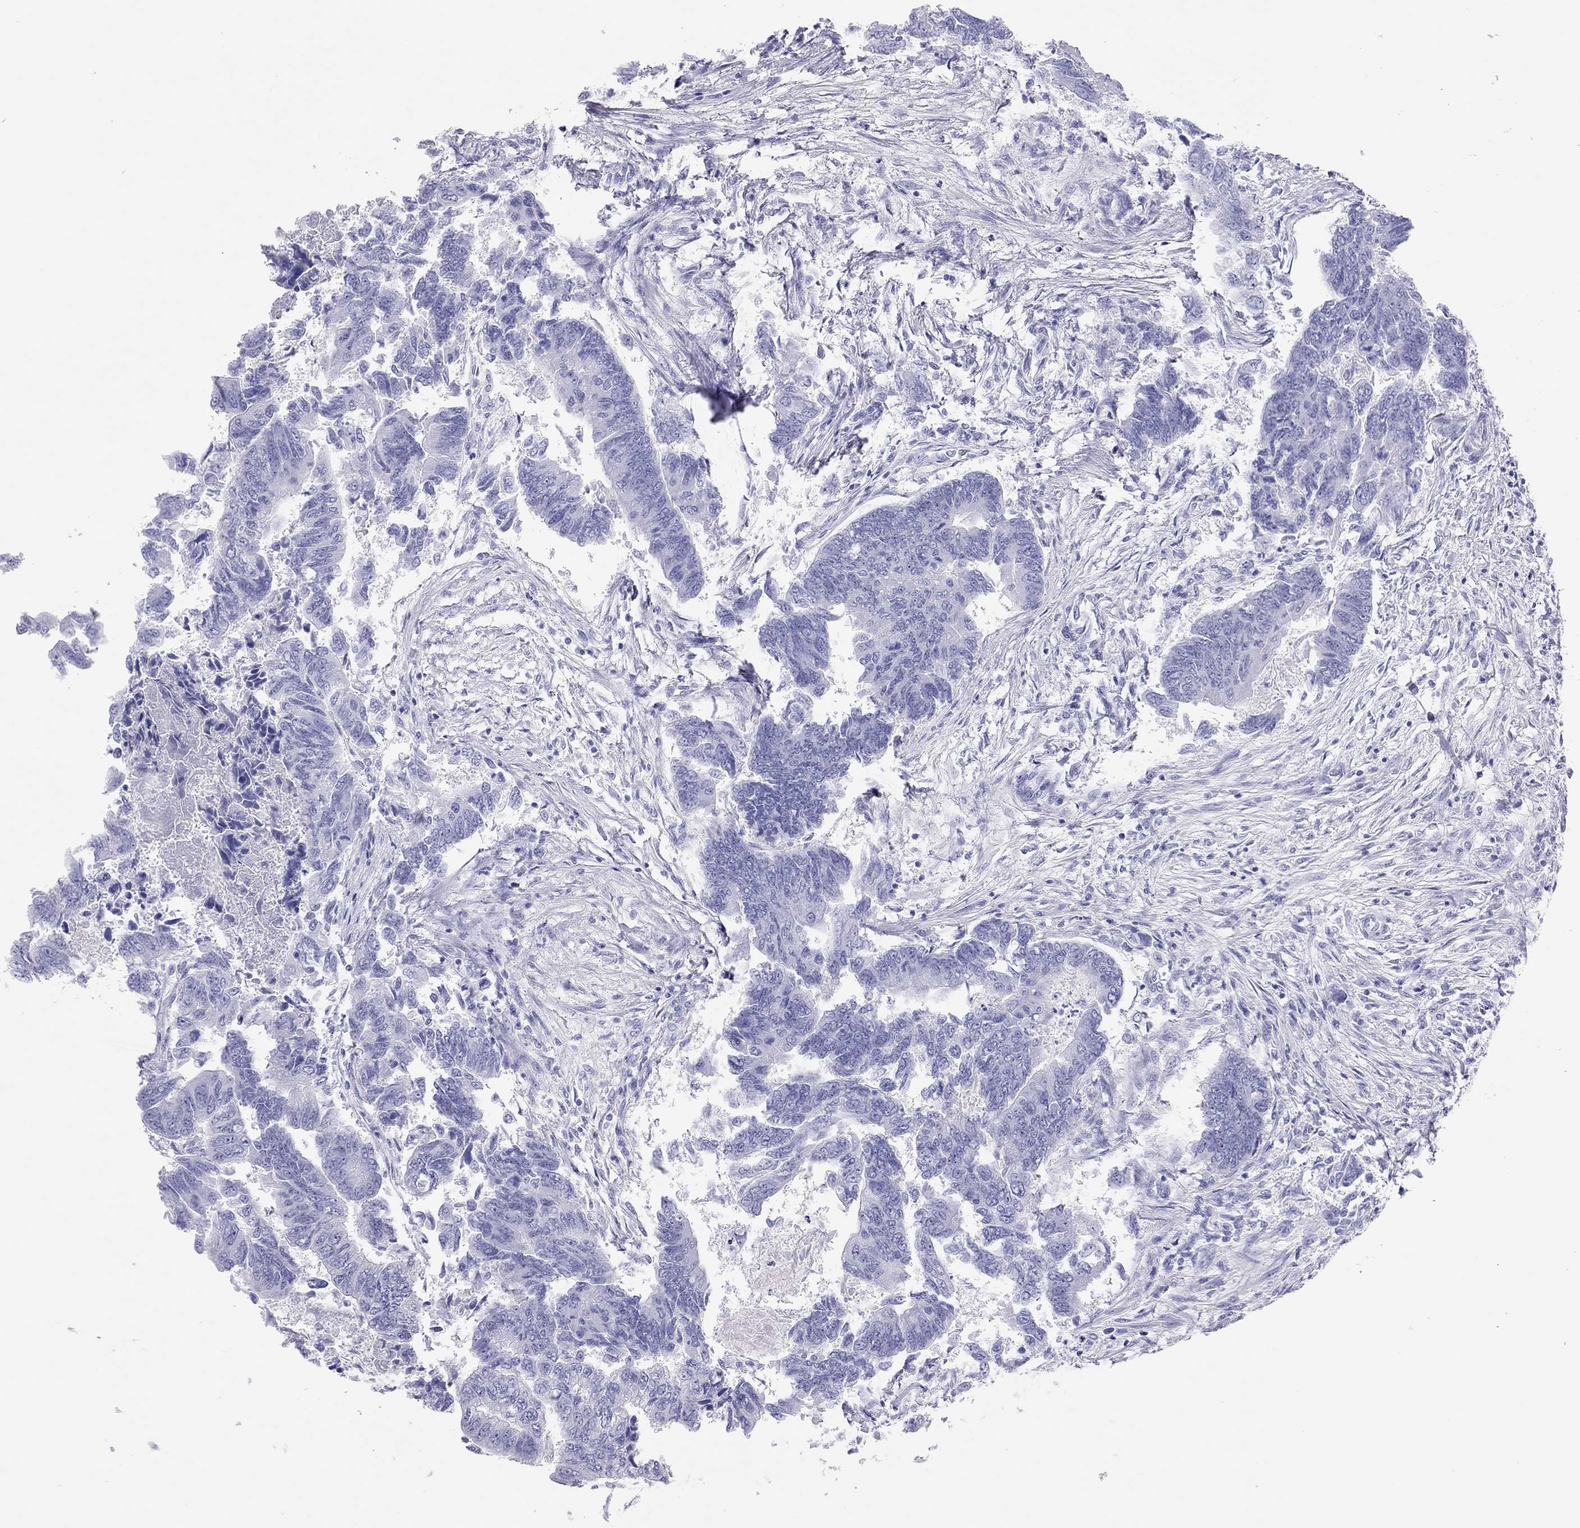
{"staining": {"intensity": "negative", "quantity": "none", "location": "none"}, "tissue": "colorectal cancer", "cell_type": "Tumor cells", "image_type": "cancer", "snomed": [{"axis": "morphology", "description": "Adenocarcinoma, NOS"}, {"axis": "topography", "description": "Colon"}], "caption": "The immunohistochemistry (IHC) image has no significant staining in tumor cells of colorectal cancer tissue. The staining was performed using DAB to visualize the protein expression in brown, while the nuclei were stained in blue with hematoxylin (Magnification: 20x).", "gene": "TSHB", "patient": {"sex": "female", "age": 65}}